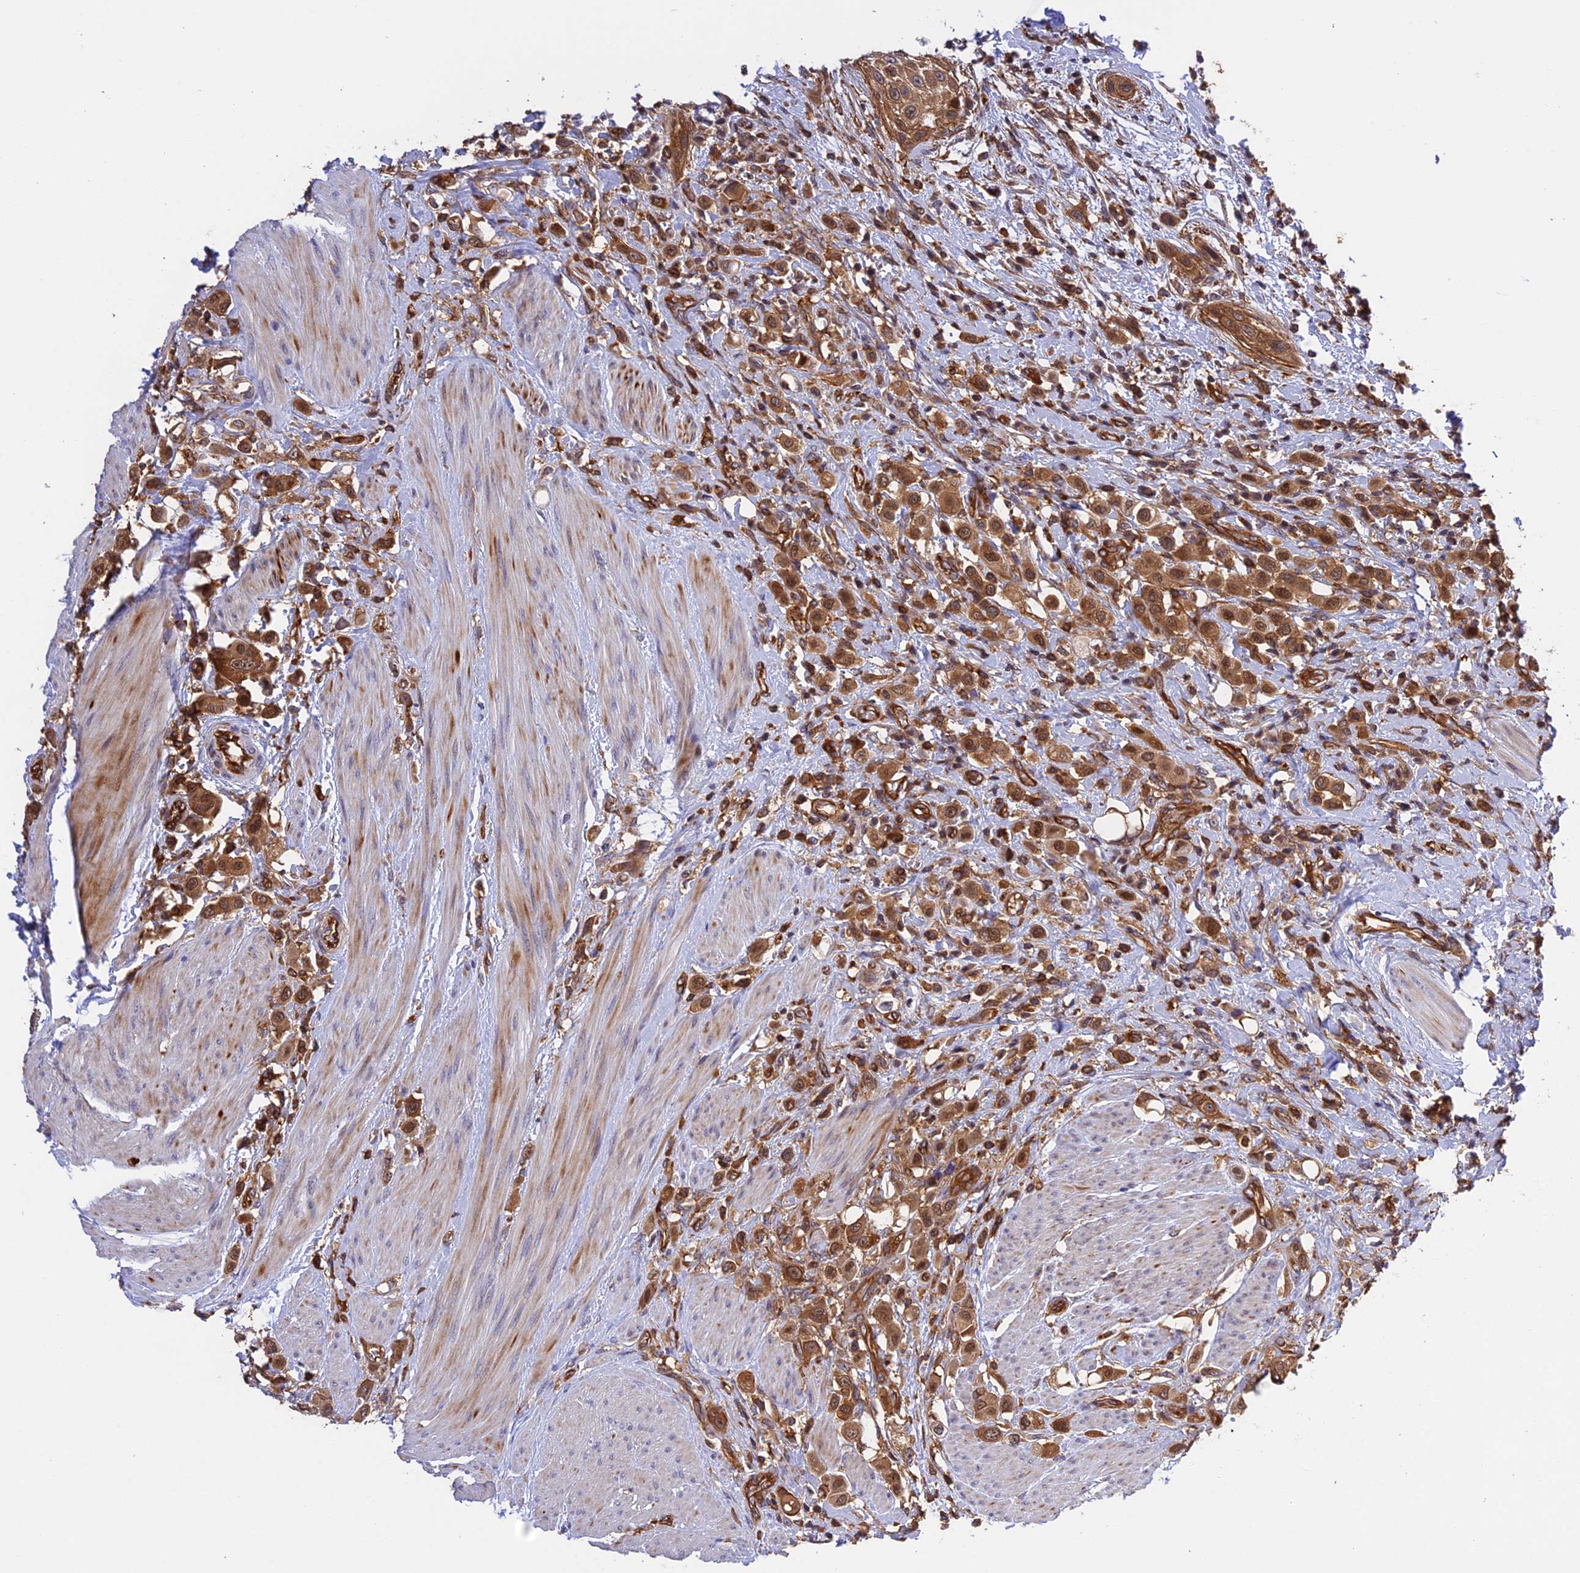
{"staining": {"intensity": "moderate", "quantity": ">75%", "location": "cytoplasmic/membranous,nuclear"}, "tissue": "urothelial cancer", "cell_type": "Tumor cells", "image_type": "cancer", "snomed": [{"axis": "morphology", "description": "Urothelial carcinoma, High grade"}, {"axis": "topography", "description": "Urinary bladder"}], "caption": "Immunohistochemical staining of high-grade urothelial carcinoma displays moderate cytoplasmic/membranous and nuclear protein positivity in about >75% of tumor cells.", "gene": "C5orf22", "patient": {"sex": "male", "age": 50}}